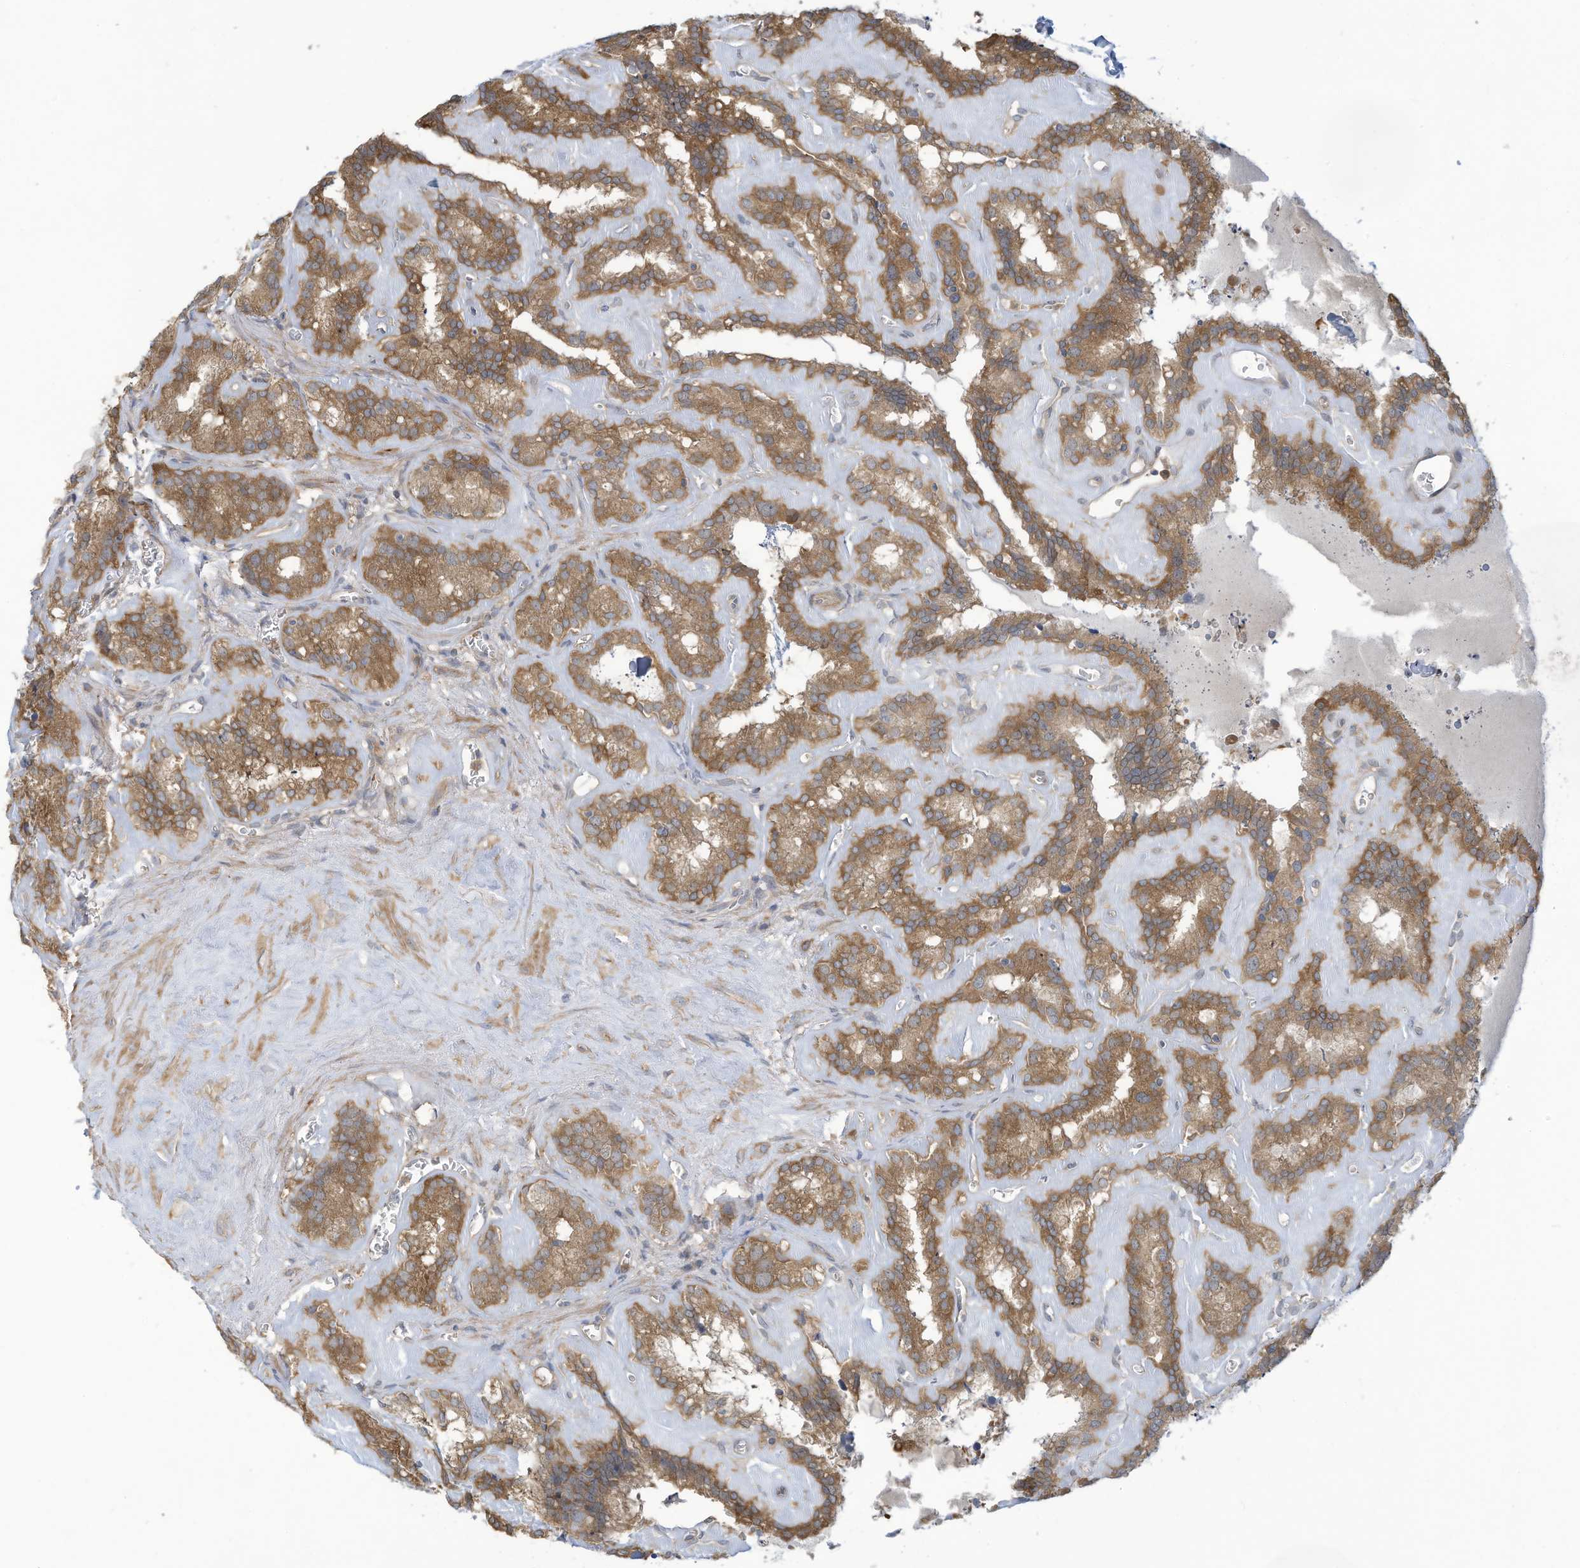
{"staining": {"intensity": "moderate", "quantity": ">75%", "location": "cytoplasmic/membranous"}, "tissue": "seminal vesicle", "cell_type": "Glandular cells", "image_type": "normal", "snomed": [{"axis": "morphology", "description": "Normal tissue, NOS"}, {"axis": "topography", "description": "Prostate"}, {"axis": "topography", "description": "Seminal veicle"}], "caption": "Immunohistochemical staining of unremarkable seminal vesicle exhibits medium levels of moderate cytoplasmic/membranous staining in approximately >75% of glandular cells. (Brightfield microscopy of DAB IHC at high magnification).", "gene": "ADI1", "patient": {"sex": "male", "age": 59}}